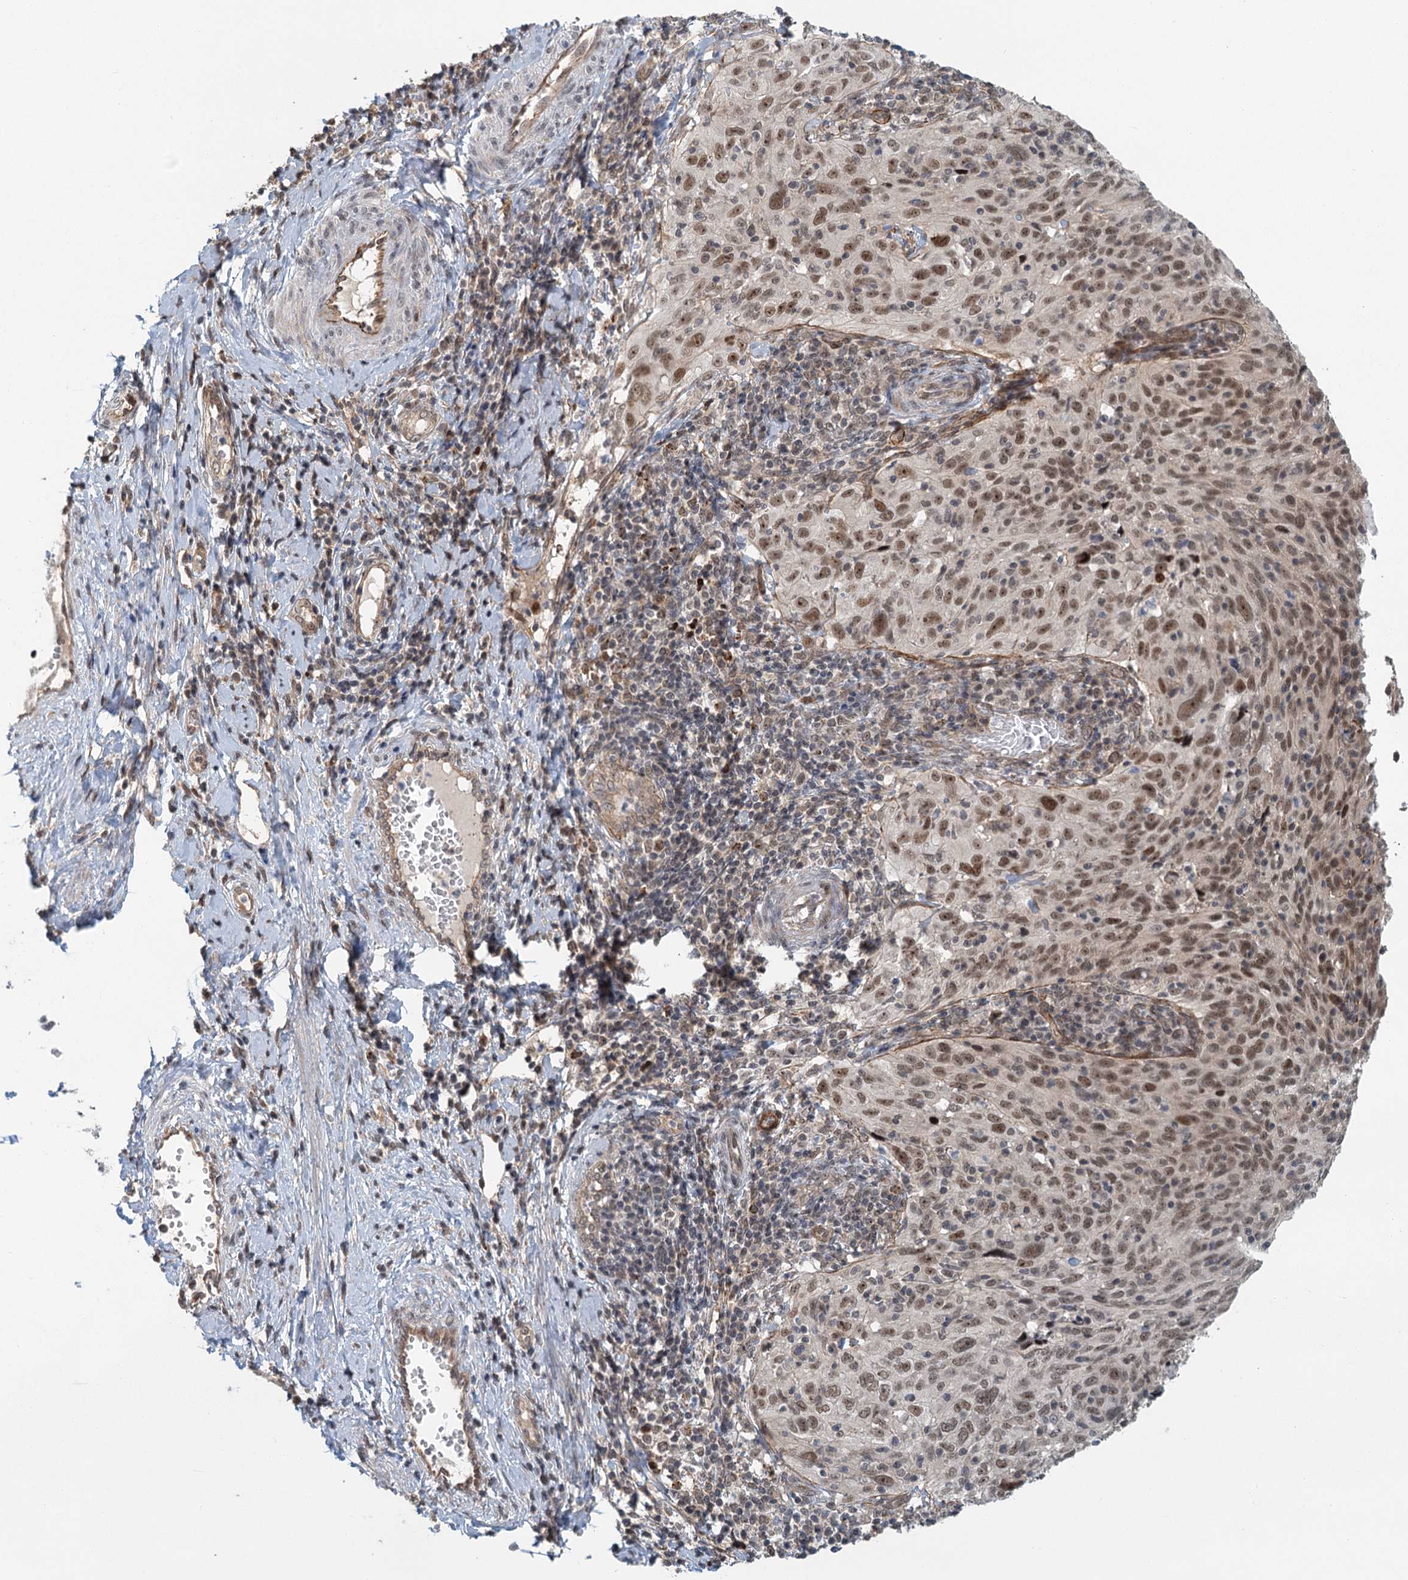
{"staining": {"intensity": "moderate", "quantity": ">75%", "location": "nuclear"}, "tissue": "cervical cancer", "cell_type": "Tumor cells", "image_type": "cancer", "snomed": [{"axis": "morphology", "description": "Squamous cell carcinoma, NOS"}, {"axis": "topography", "description": "Cervix"}], "caption": "A medium amount of moderate nuclear expression is identified in about >75% of tumor cells in cervical cancer (squamous cell carcinoma) tissue. The protein is stained brown, and the nuclei are stained in blue (DAB (3,3'-diaminobenzidine) IHC with brightfield microscopy, high magnification).", "gene": "TAS2R42", "patient": {"sex": "female", "age": 31}}